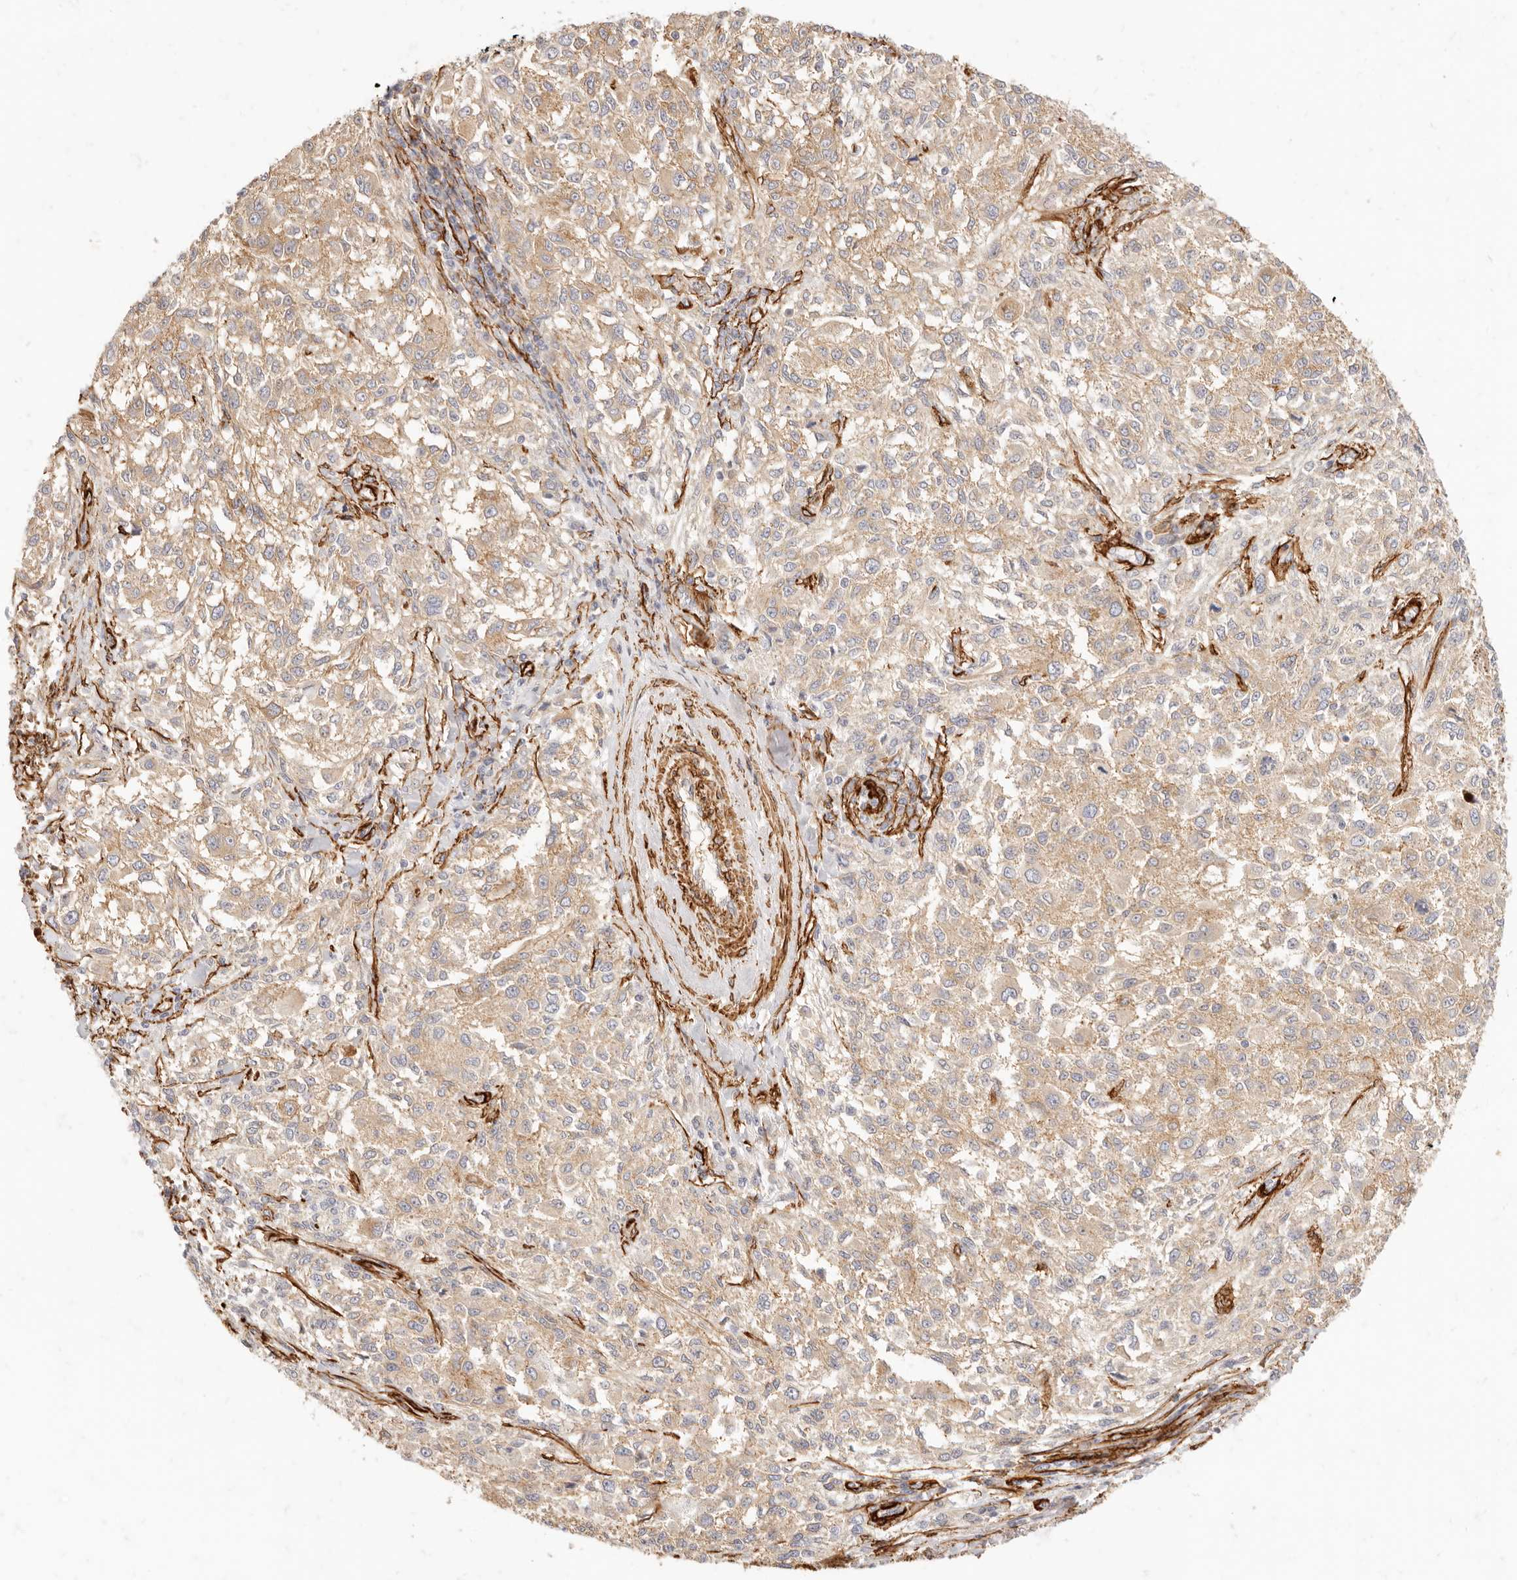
{"staining": {"intensity": "weak", "quantity": ">75%", "location": "cytoplasmic/membranous"}, "tissue": "melanoma", "cell_type": "Tumor cells", "image_type": "cancer", "snomed": [{"axis": "morphology", "description": "Necrosis, NOS"}, {"axis": "morphology", "description": "Malignant melanoma, NOS"}, {"axis": "topography", "description": "Skin"}], "caption": "Immunohistochemistry (IHC) of melanoma reveals low levels of weak cytoplasmic/membranous positivity in about >75% of tumor cells.", "gene": "TMTC2", "patient": {"sex": "female", "age": 87}}